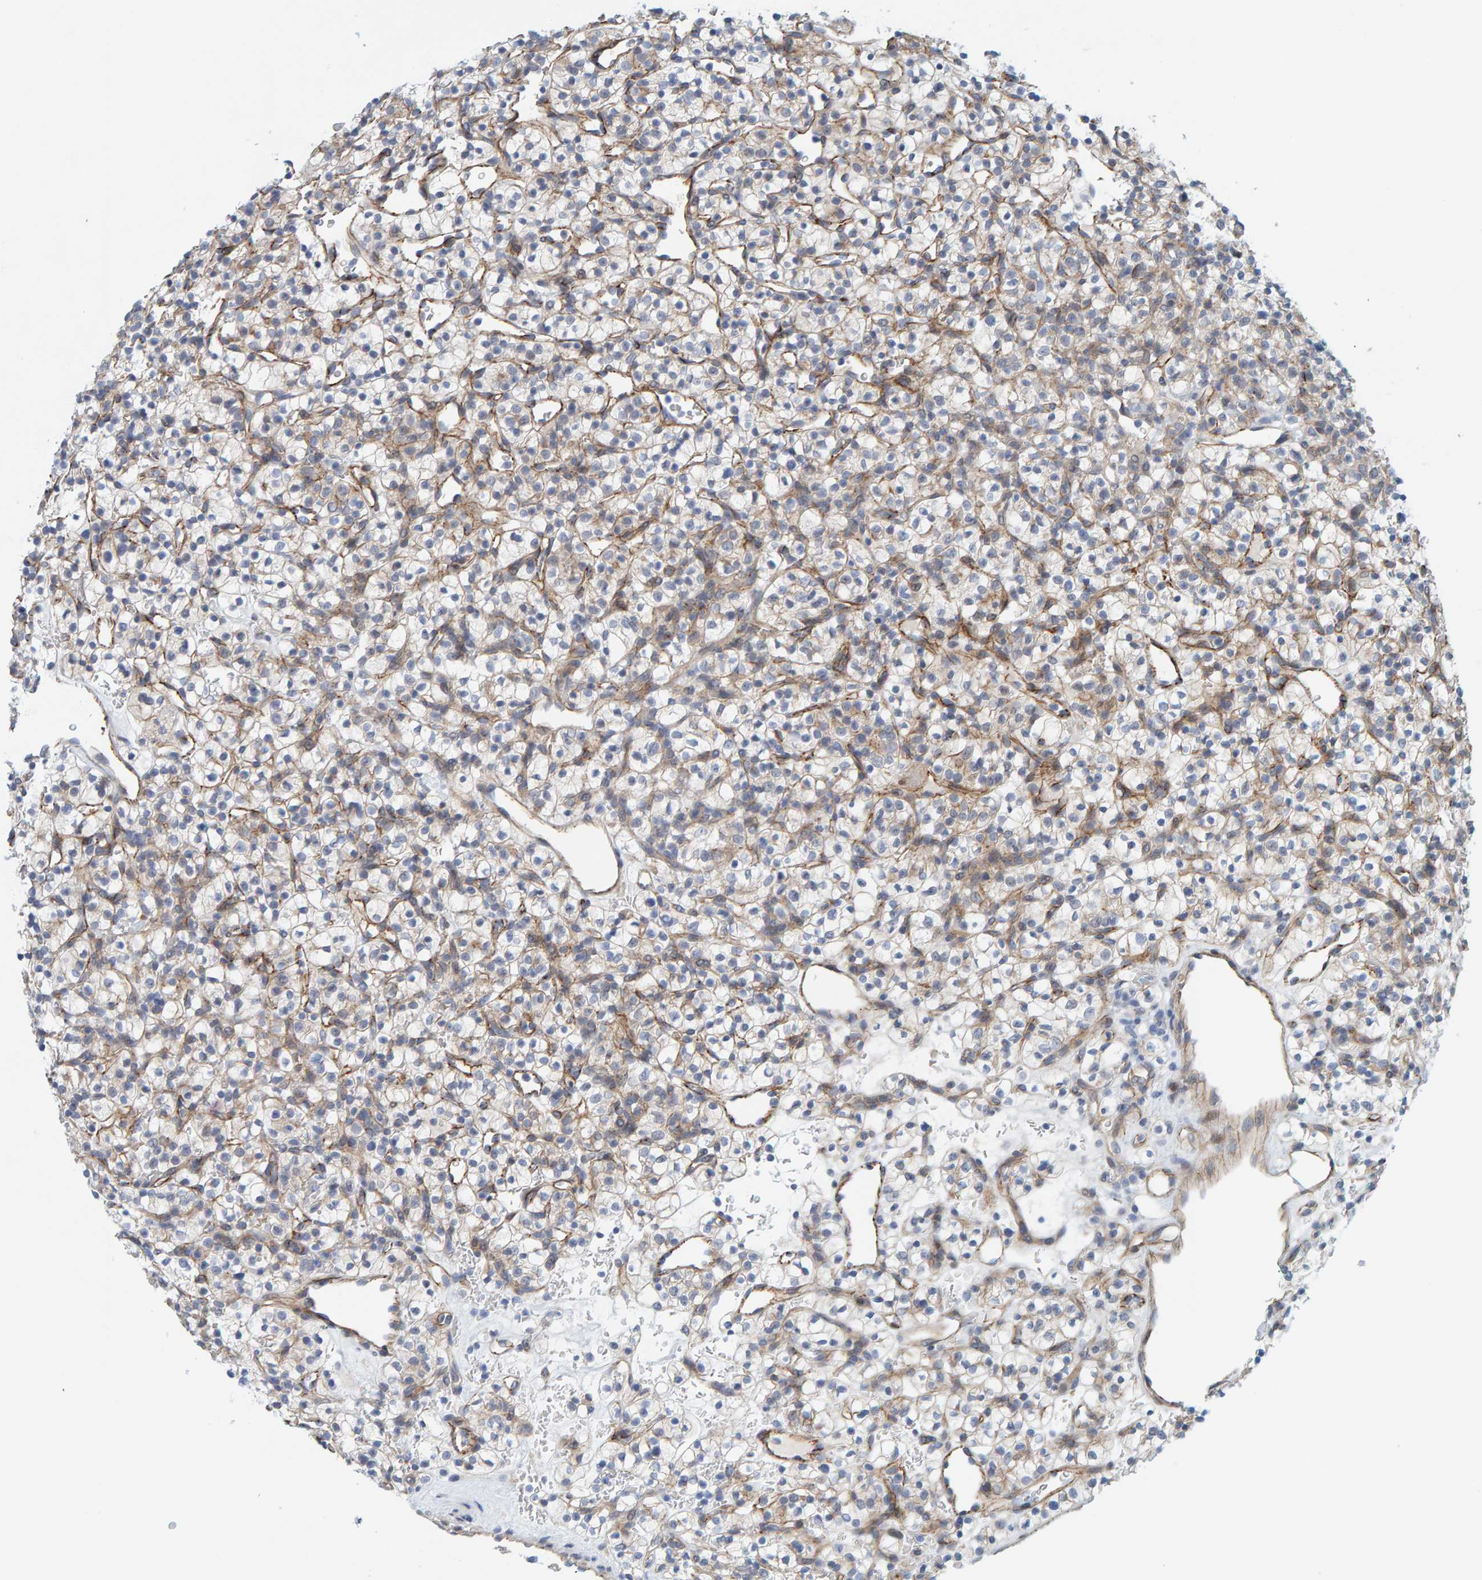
{"staining": {"intensity": "negative", "quantity": "none", "location": "none"}, "tissue": "renal cancer", "cell_type": "Tumor cells", "image_type": "cancer", "snomed": [{"axis": "morphology", "description": "Adenocarcinoma, NOS"}, {"axis": "topography", "description": "Kidney"}], "caption": "Tumor cells show no significant expression in renal adenocarcinoma.", "gene": "KRBA2", "patient": {"sex": "female", "age": 57}}